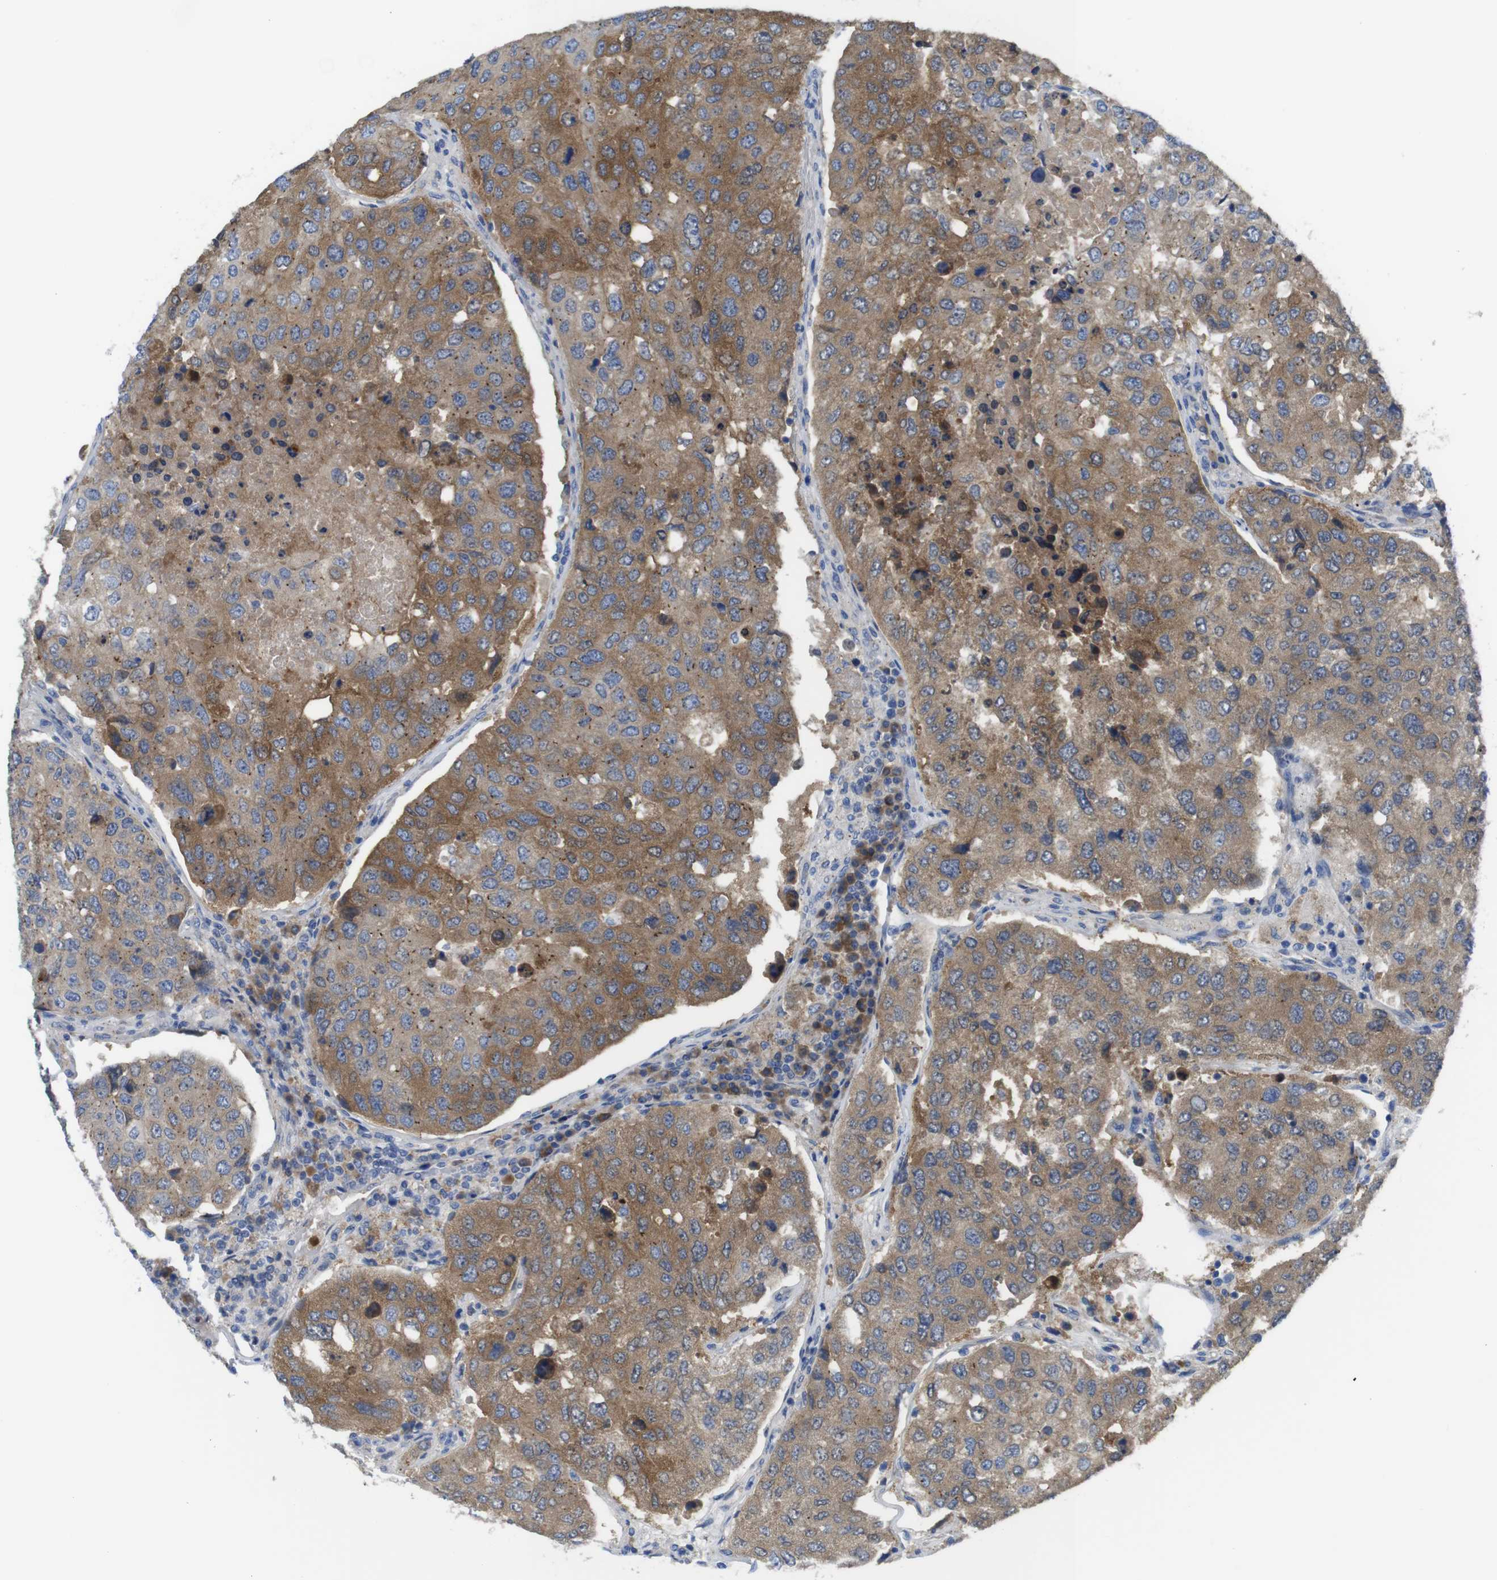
{"staining": {"intensity": "moderate", "quantity": ">75%", "location": "cytoplasmic/membranous"}, "tissue": "urothelial cancer", "cell_type": "Tumor cells", "image_type": "cancer", "snomed": [{"axis": "morphology", "description": "Urothelial carcinoma, High grade"}, {"axis": "topography", "description": "Lymph node"}, {"axis": "topography", "description": "Urinary bladder"}], "caption": "Protein expression by immunohistochemistry displays moderate cytoplasmic/membranous staining in approximately >75% of tumor cells in high-grade urothelial carcinoma.", "gene": "DDRGK1", "patient": {"sex": "male", "age": 51}}